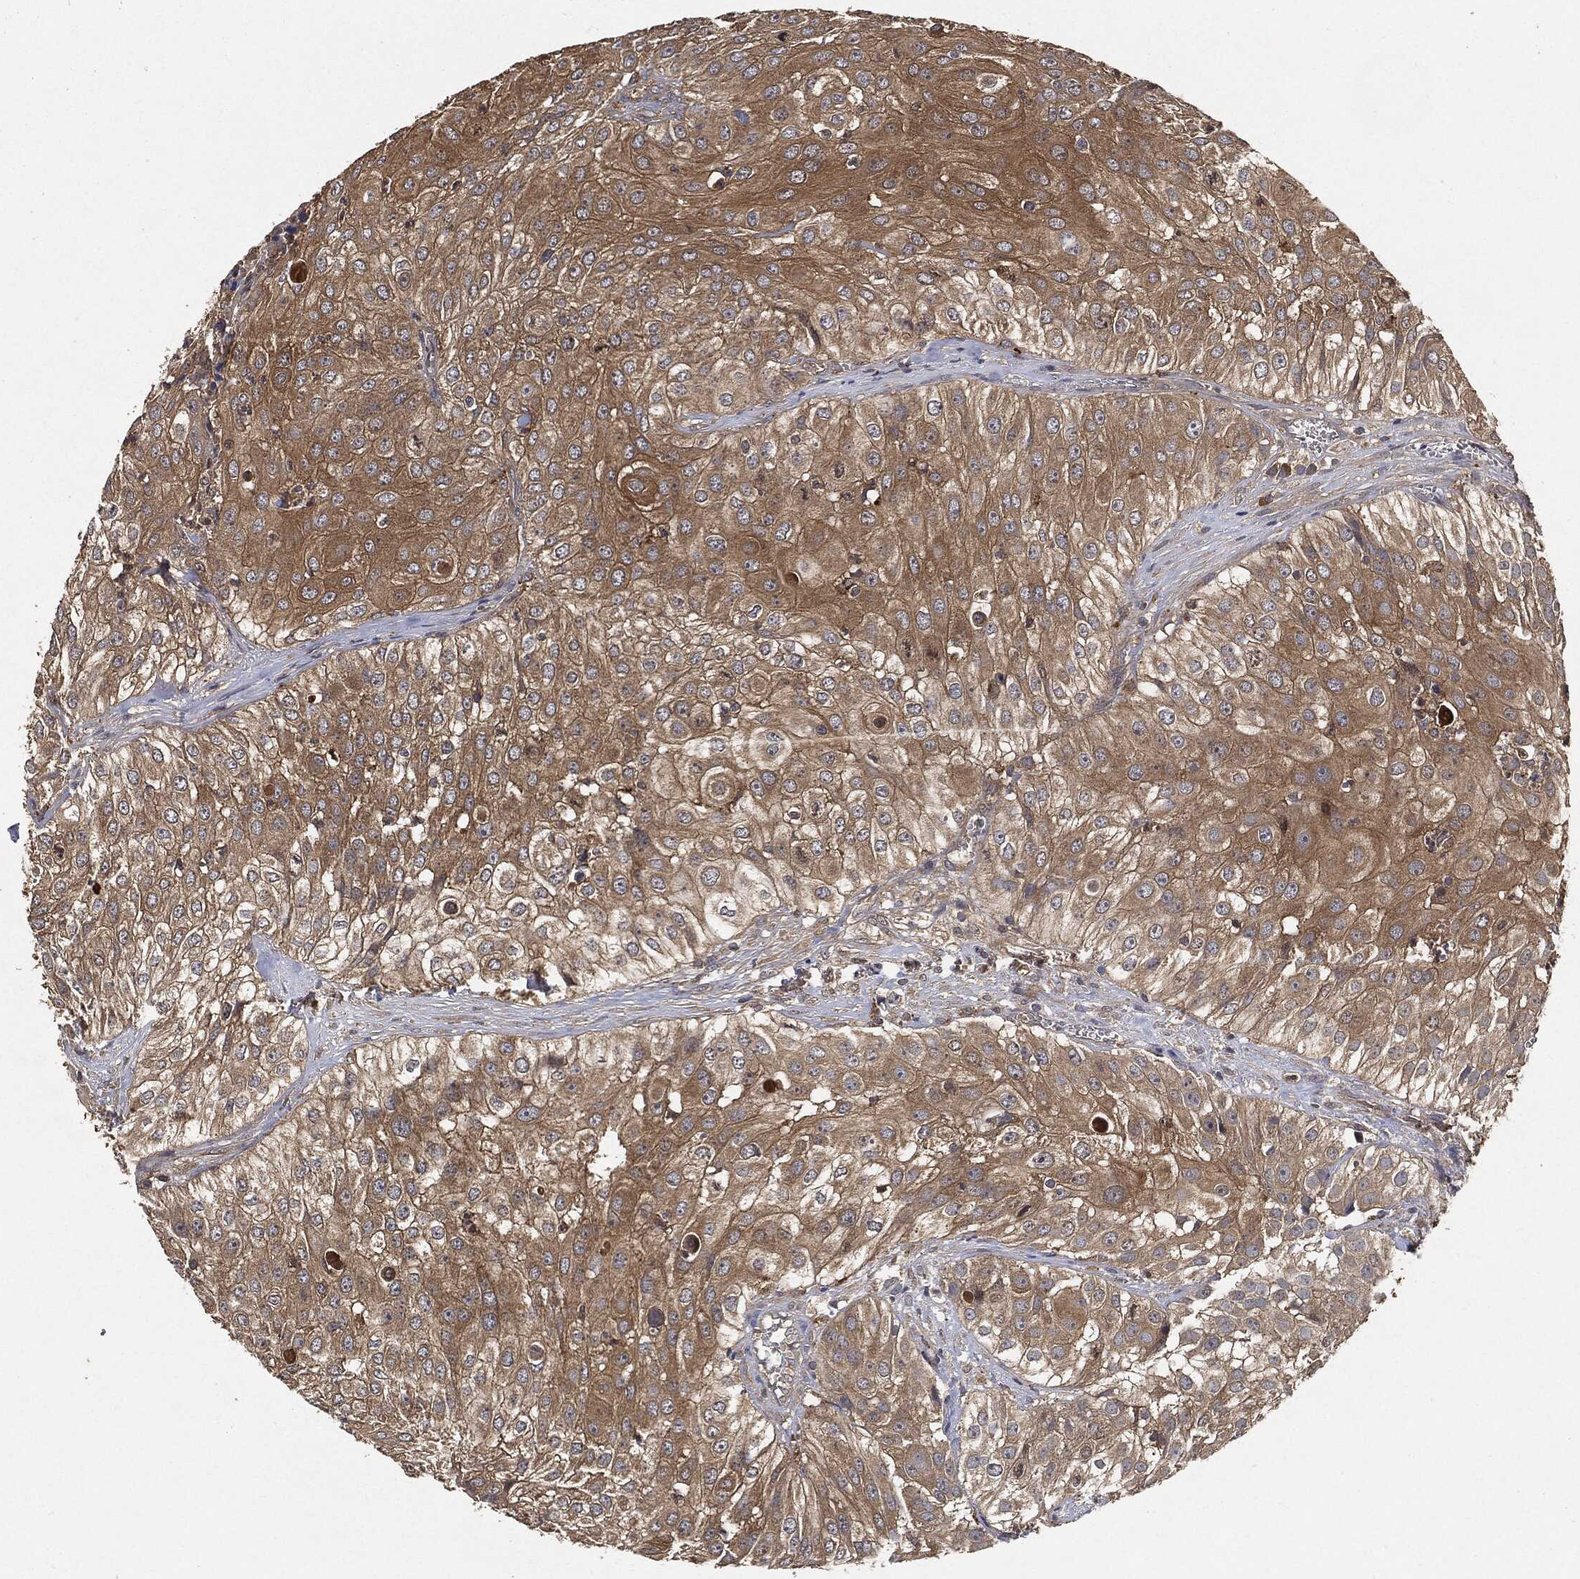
{"staining": {"intensity": "weak", "quantity": ">75%", "location": "cytoplasmic/membranous"}, "tissue": "urothelial cancer", "cell_type": "Tumor cells", "image_type": "cancer", "snomed": [{"axis": "morphology", "description": "Urothelial carcinoma, High grade"}, {"axis": "topography", "description": "Urinary bladder"}], "caption": "Brown immunohistochemical staining in human urothelial carcinoma (high-grade) reveals weak cytoplasmic/membranous positivity in approximately >75% of tumor cells.", "gene": "BRAF", "patient": {"sex": "female", "age": 79}}